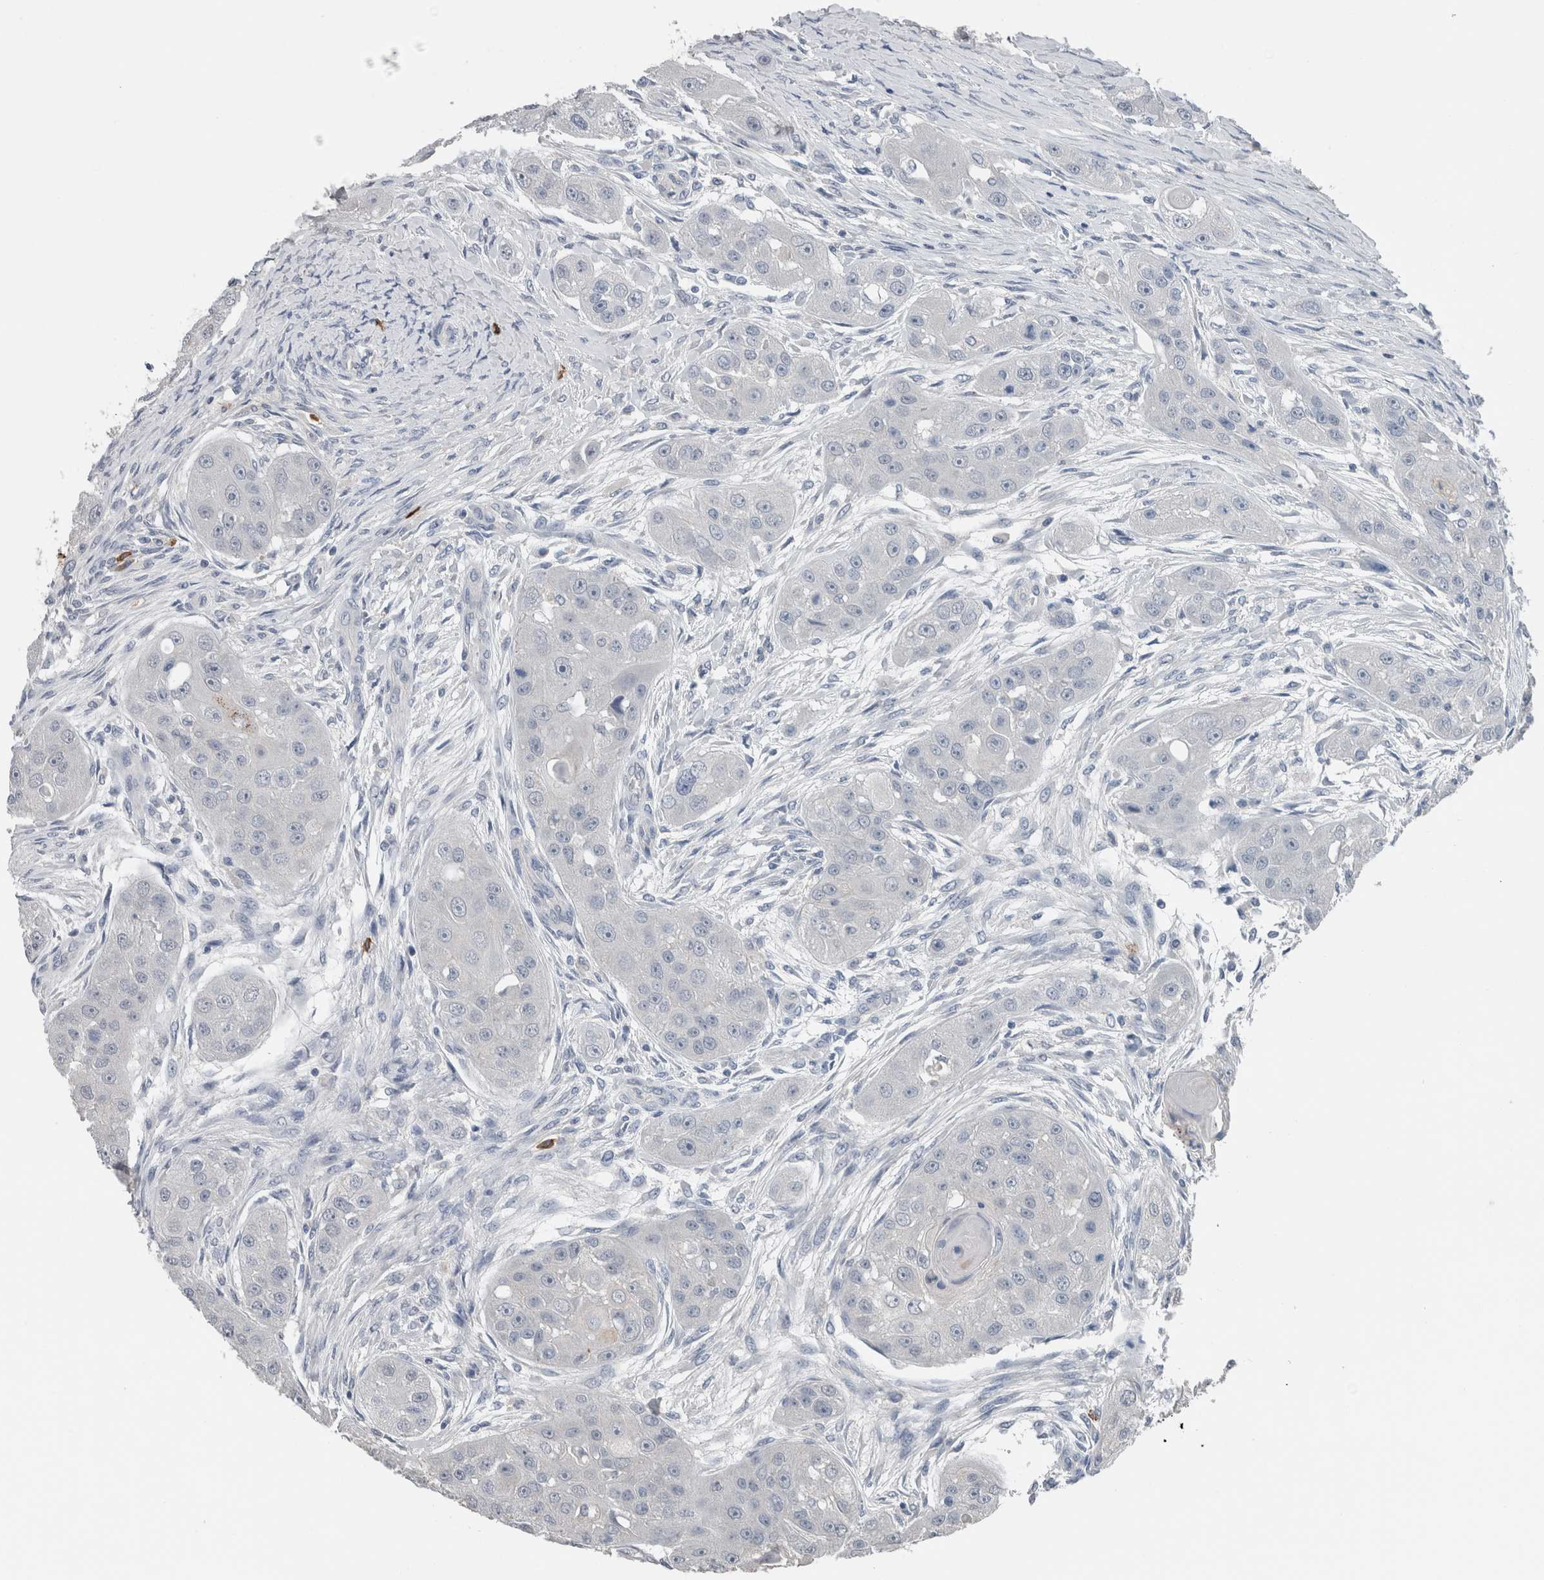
{"staining": {"intensity": "negative", "quantity": "none", "location": "none"}, "tissue": "head and neck cancer", "cell_type": "Tumor cells", "image_type": "cancer", "snomed": [{"axis": "morphology", "description": "Normal tissue, NOS"}, {"axis": "morphology", "description": "Squamous cell carcinoma, NOS"}, {"axis": "topography", "description": "Skeletal muscle"}, {"axis": "topography", "description": "Head-Neck"}], "caption": "This is a photomicrograph of IHC staining of squamous cell carcinoma (head and neck), which shows no expression in tumor cells.", "gene": "CRNN", "patient": {"sex": "male", "age": 51}}